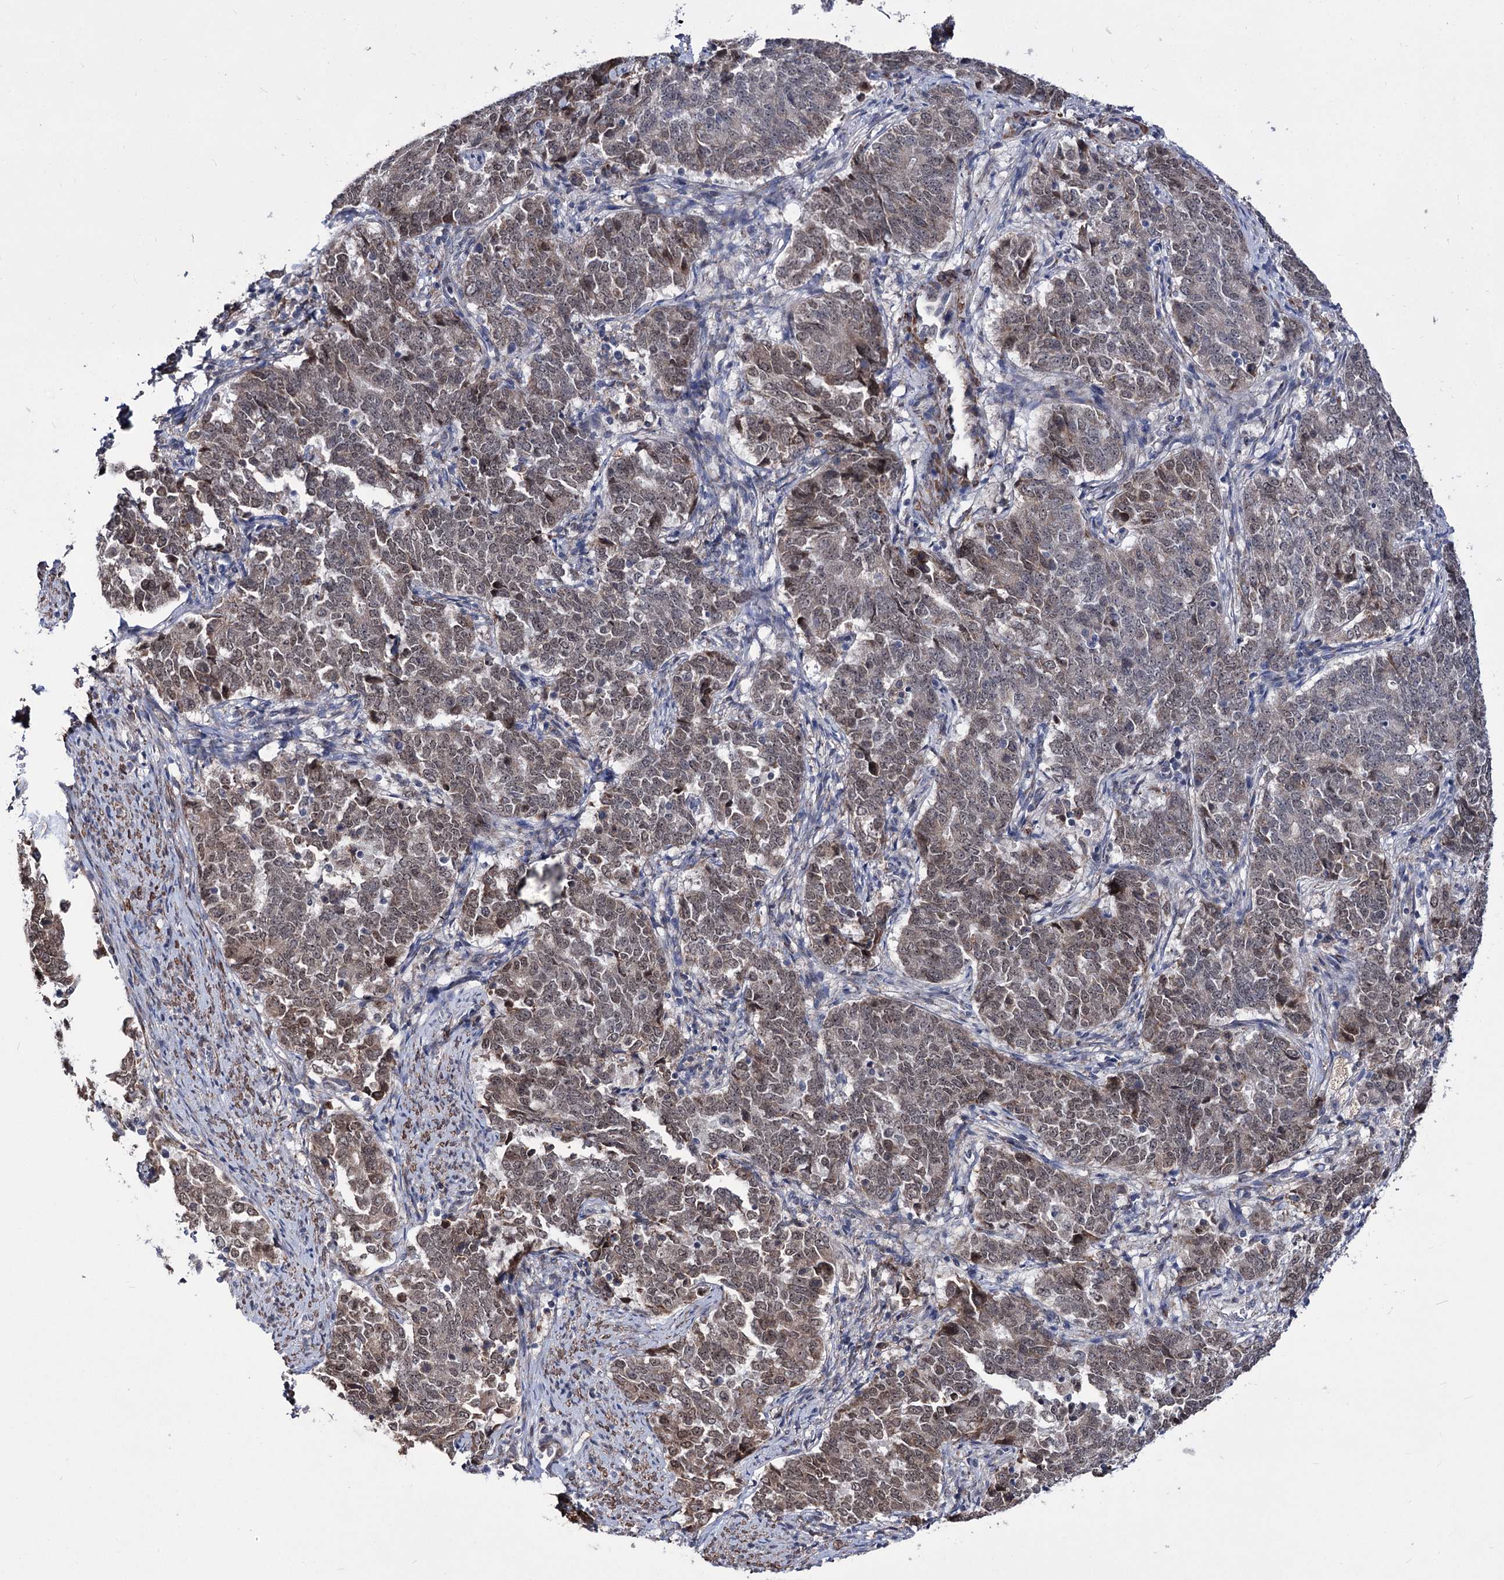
{"staining": {"intensity": "moderate", "quantity": "25%-75%", "location": "cytoplasmic/membranous,nuclear"}, "tissue": "endometrial cancer", "cell_type": "Tumor cells", "image_type": "cancer", "snomed": [{"axis": "morphology", "description": "Adenocarcinoma, NOS"}, {"axis": "topography", "description": "Endometrium"}], "caption": "Protein expression analysis of human endometrial adenocarcinoma reveals moderate cytoplasmic/membranous and nuclear positivity in approximately 25%-75% of tumor cells.", "gene": "PPRC1", "patient": {"sex": "female", "age": 80}}